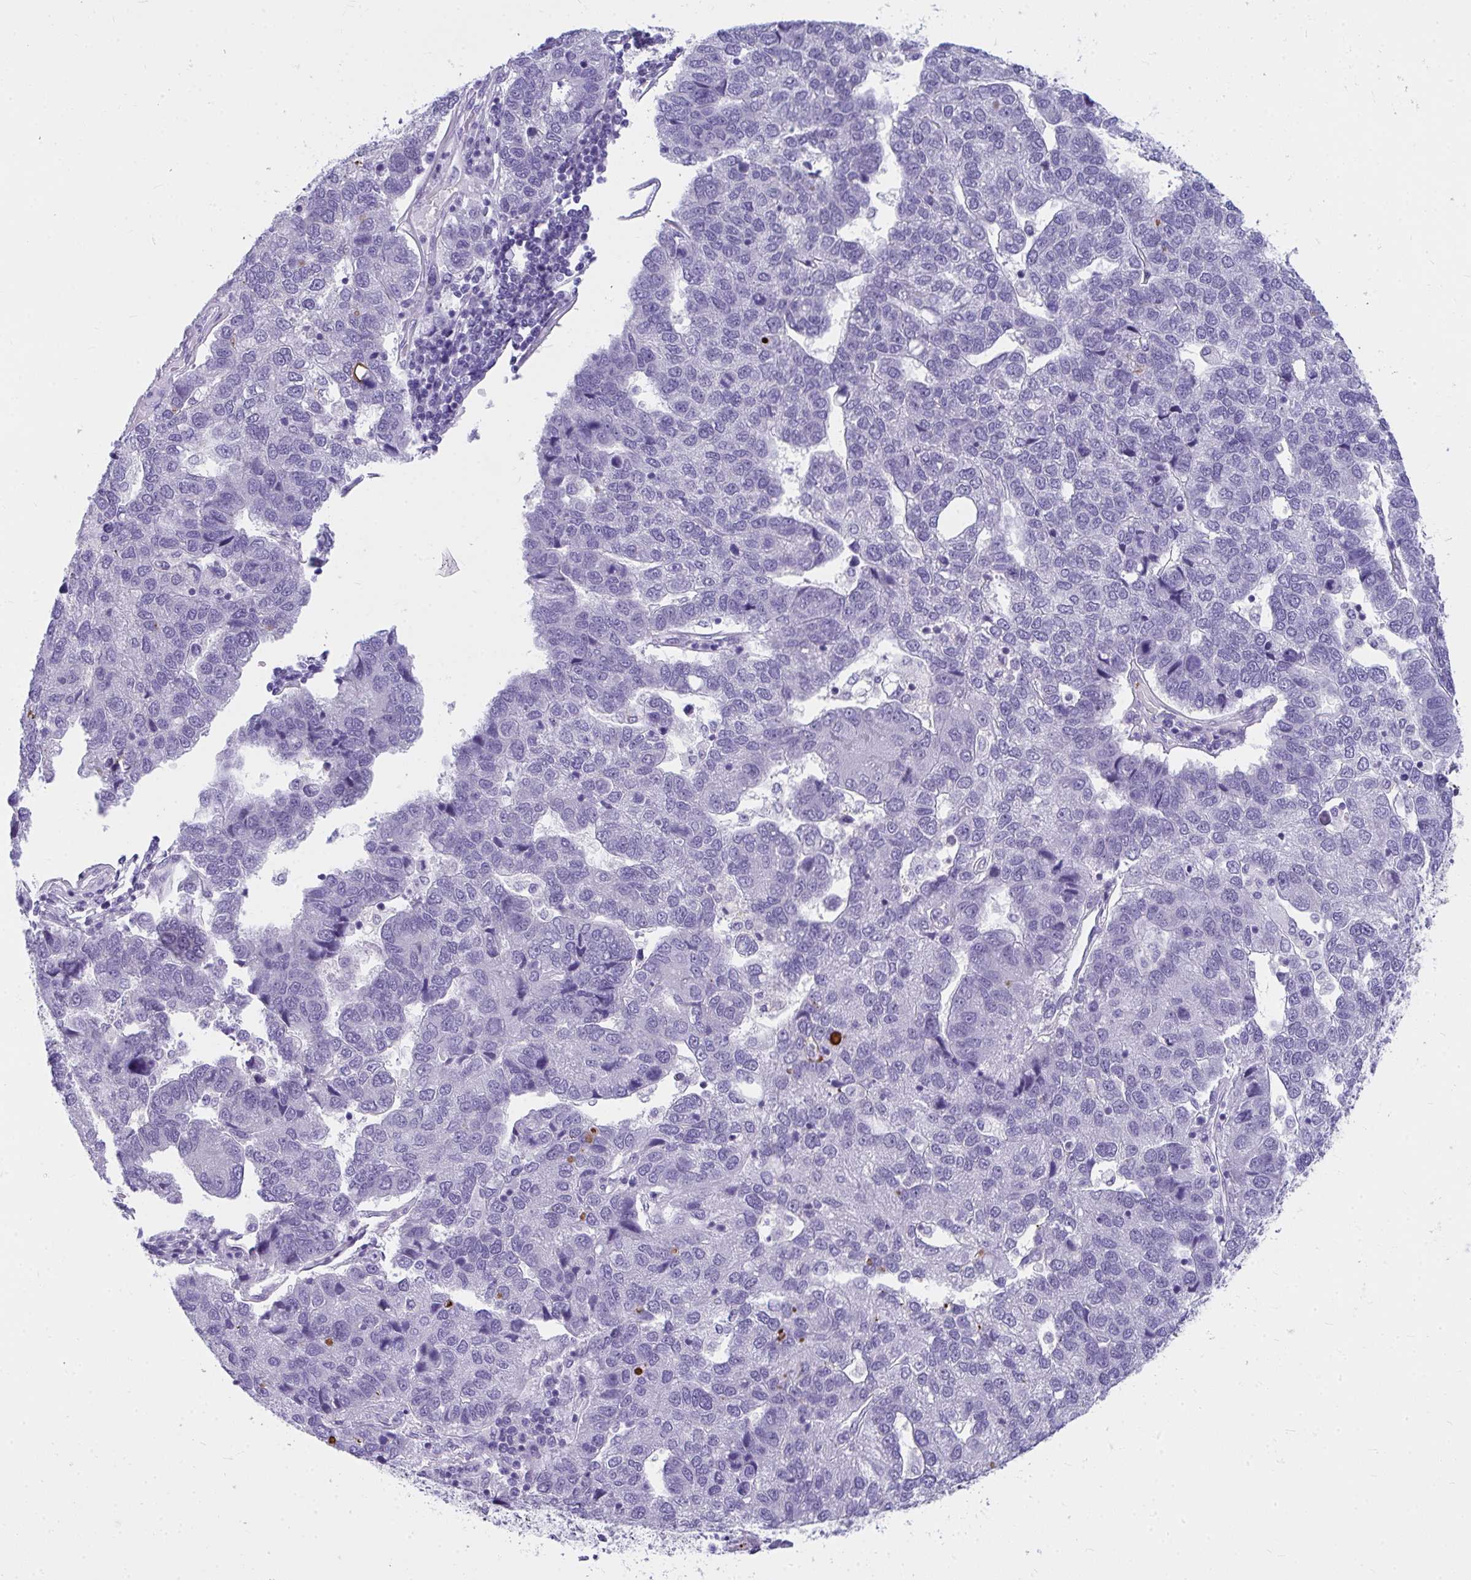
{"staining": {"intensity": "negative", "quantity": "none", "location": "none"}, "tissue": "pancreatic cancer", "cell_type": "Tumor cells", "image_type": "cancer", "snomed": [{"axis": "morphology", "description": "Adenocarcinoma, NOS"}, {"axis": "topography", "description": "Pancreas"}], "caption": "Protein analysis of pancreatic adenocarcinoma demonstrates no significant positivity in tumor cells.", "gene": "TSBP1", "patient": {"sex": "female", "age": 61}}